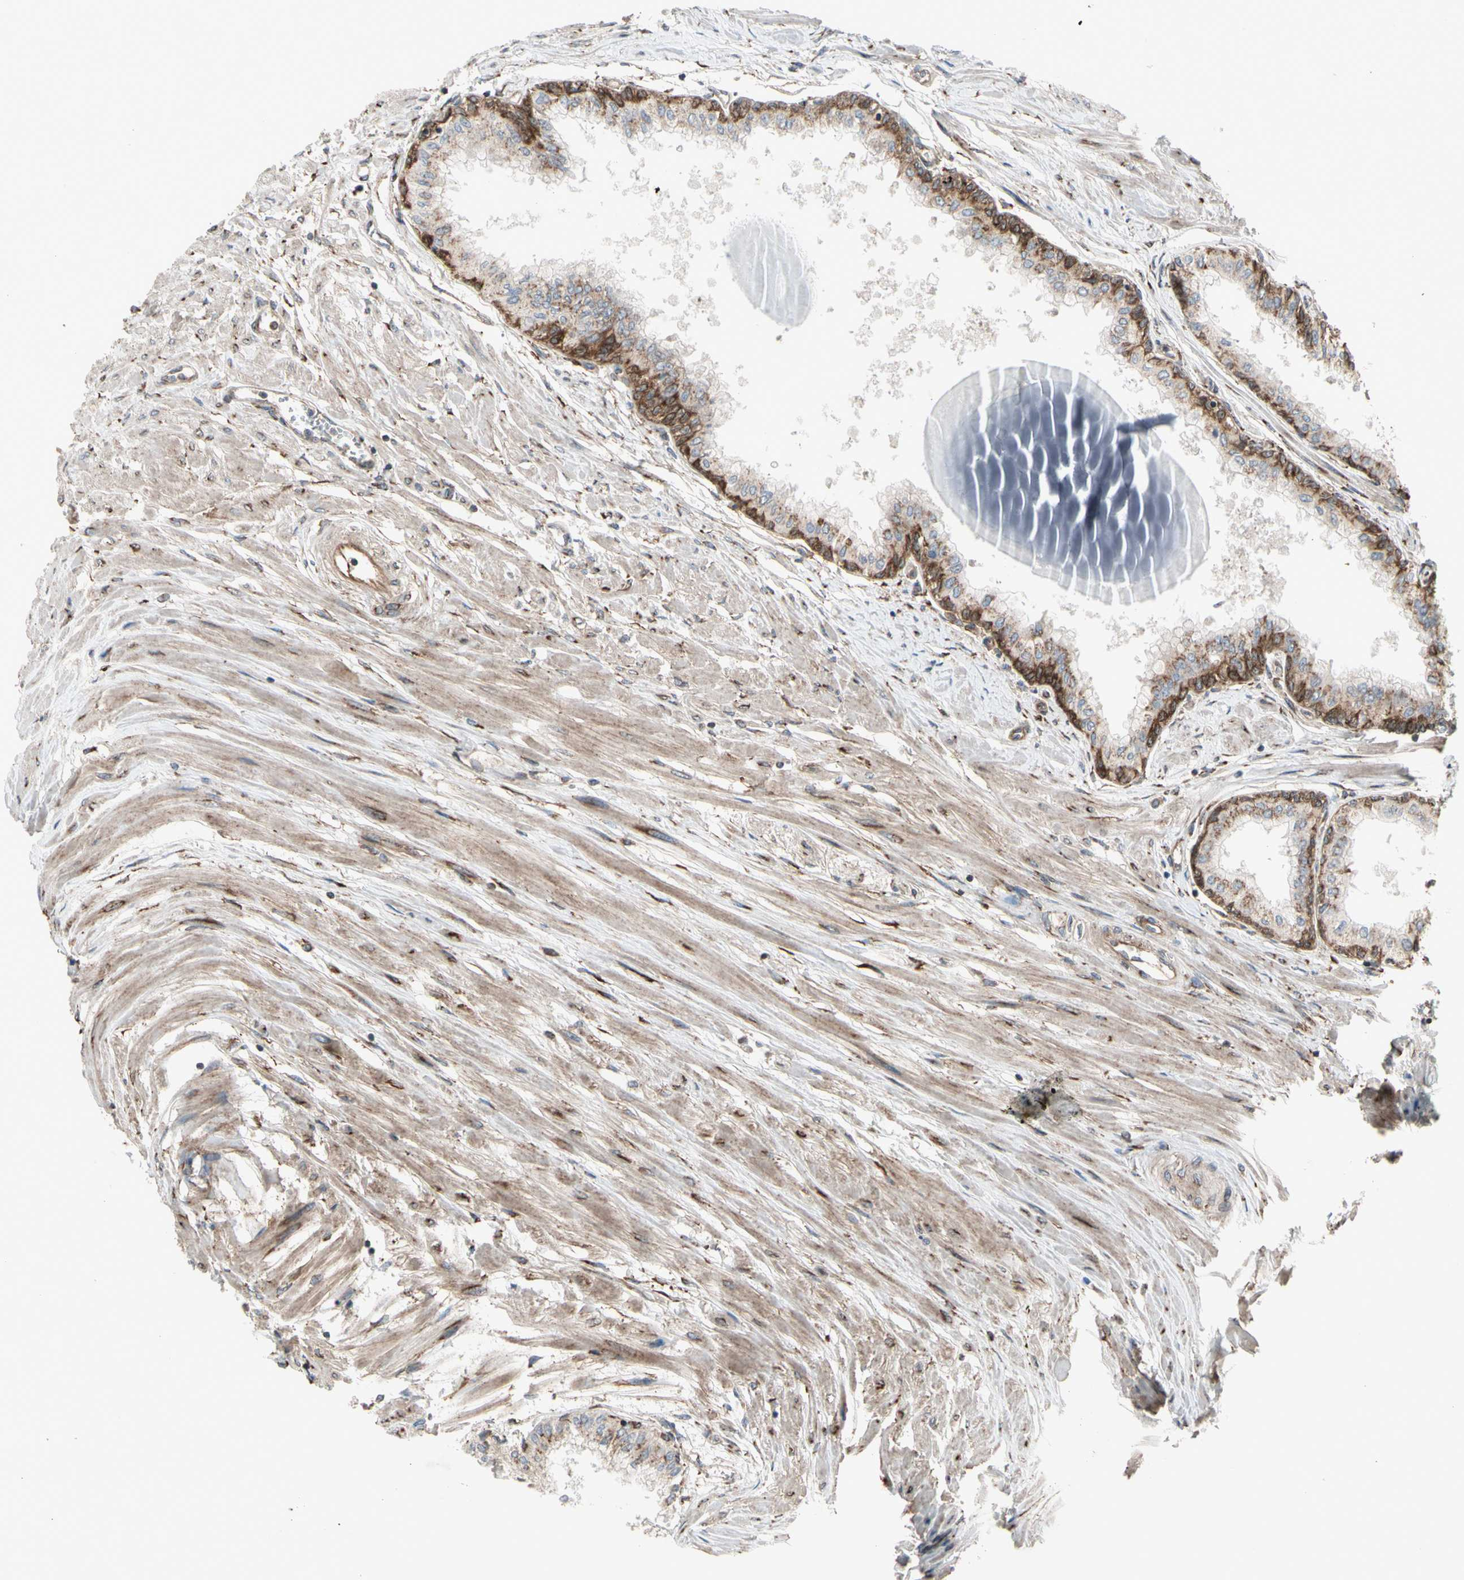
{"staining": {"intensity": "strong", "quantity": ">75%", "location": "cytoplasmic/membranous"}, "tissue": "prostate", "cell_type": "Glandular cells", "image_type": "normal", "snomed": [{"axis": "morphology", "description": "Normal tissue, NOS"}, {"axis": "topography", "description": "Prostate"}, {"axis": "topography", "description": "Seminal veicle"}], "caption": "Glandular cells show high levels of strong cytoplasmic/membranous positivity in about >75% of cells in unremarkable human prostate.", "gene": "SLC39A9", "patient": {"sex": "male", "age": 60}}